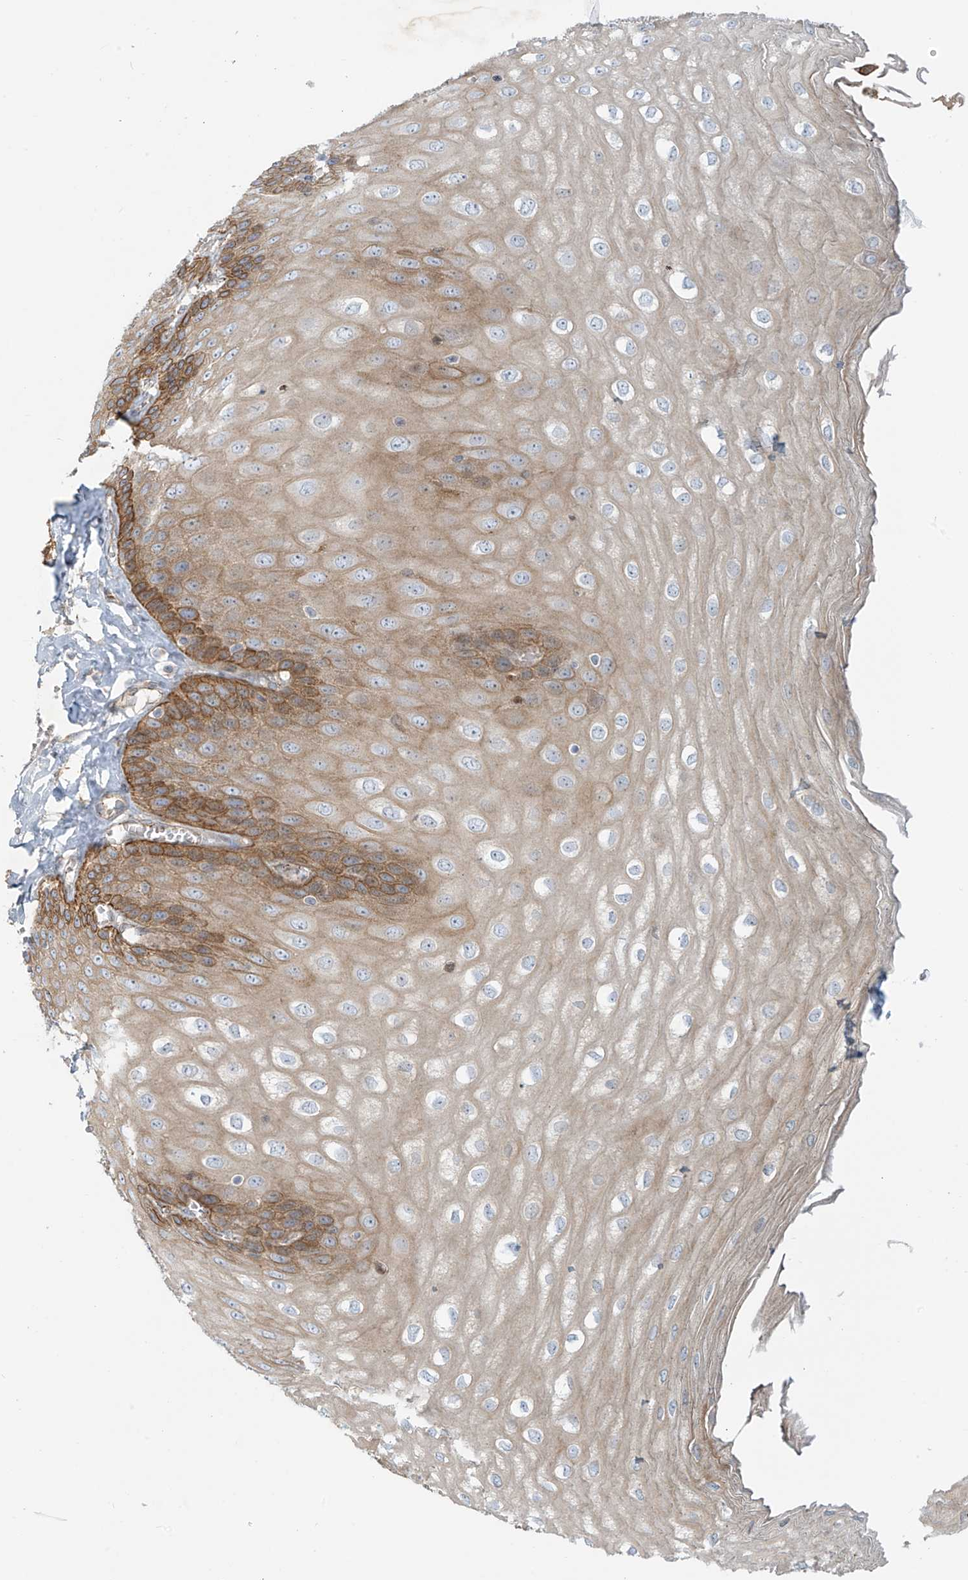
{"staining": {"intensity": "moderate", "quantity": "25%-75%", "location": "cytoplasmic/membranous"}, "tissue": "esophagus", "cell_type": "Squamous epithelial cells", "image_type": "normal", "snomed": [{"axis": "morphology", "description": "Normal tissue, NOS"}, {"axis": "topography", "description": "Esophagus"}], "caption": "DAB immunohistochemical staining of benign esophagus exhibits moderate cytoplasmic/membranous protein expression in about 25%-75% of squamous epithelial cells.", "gene": "LZTS3", "patient": {"sex": "male", "age": 60}}